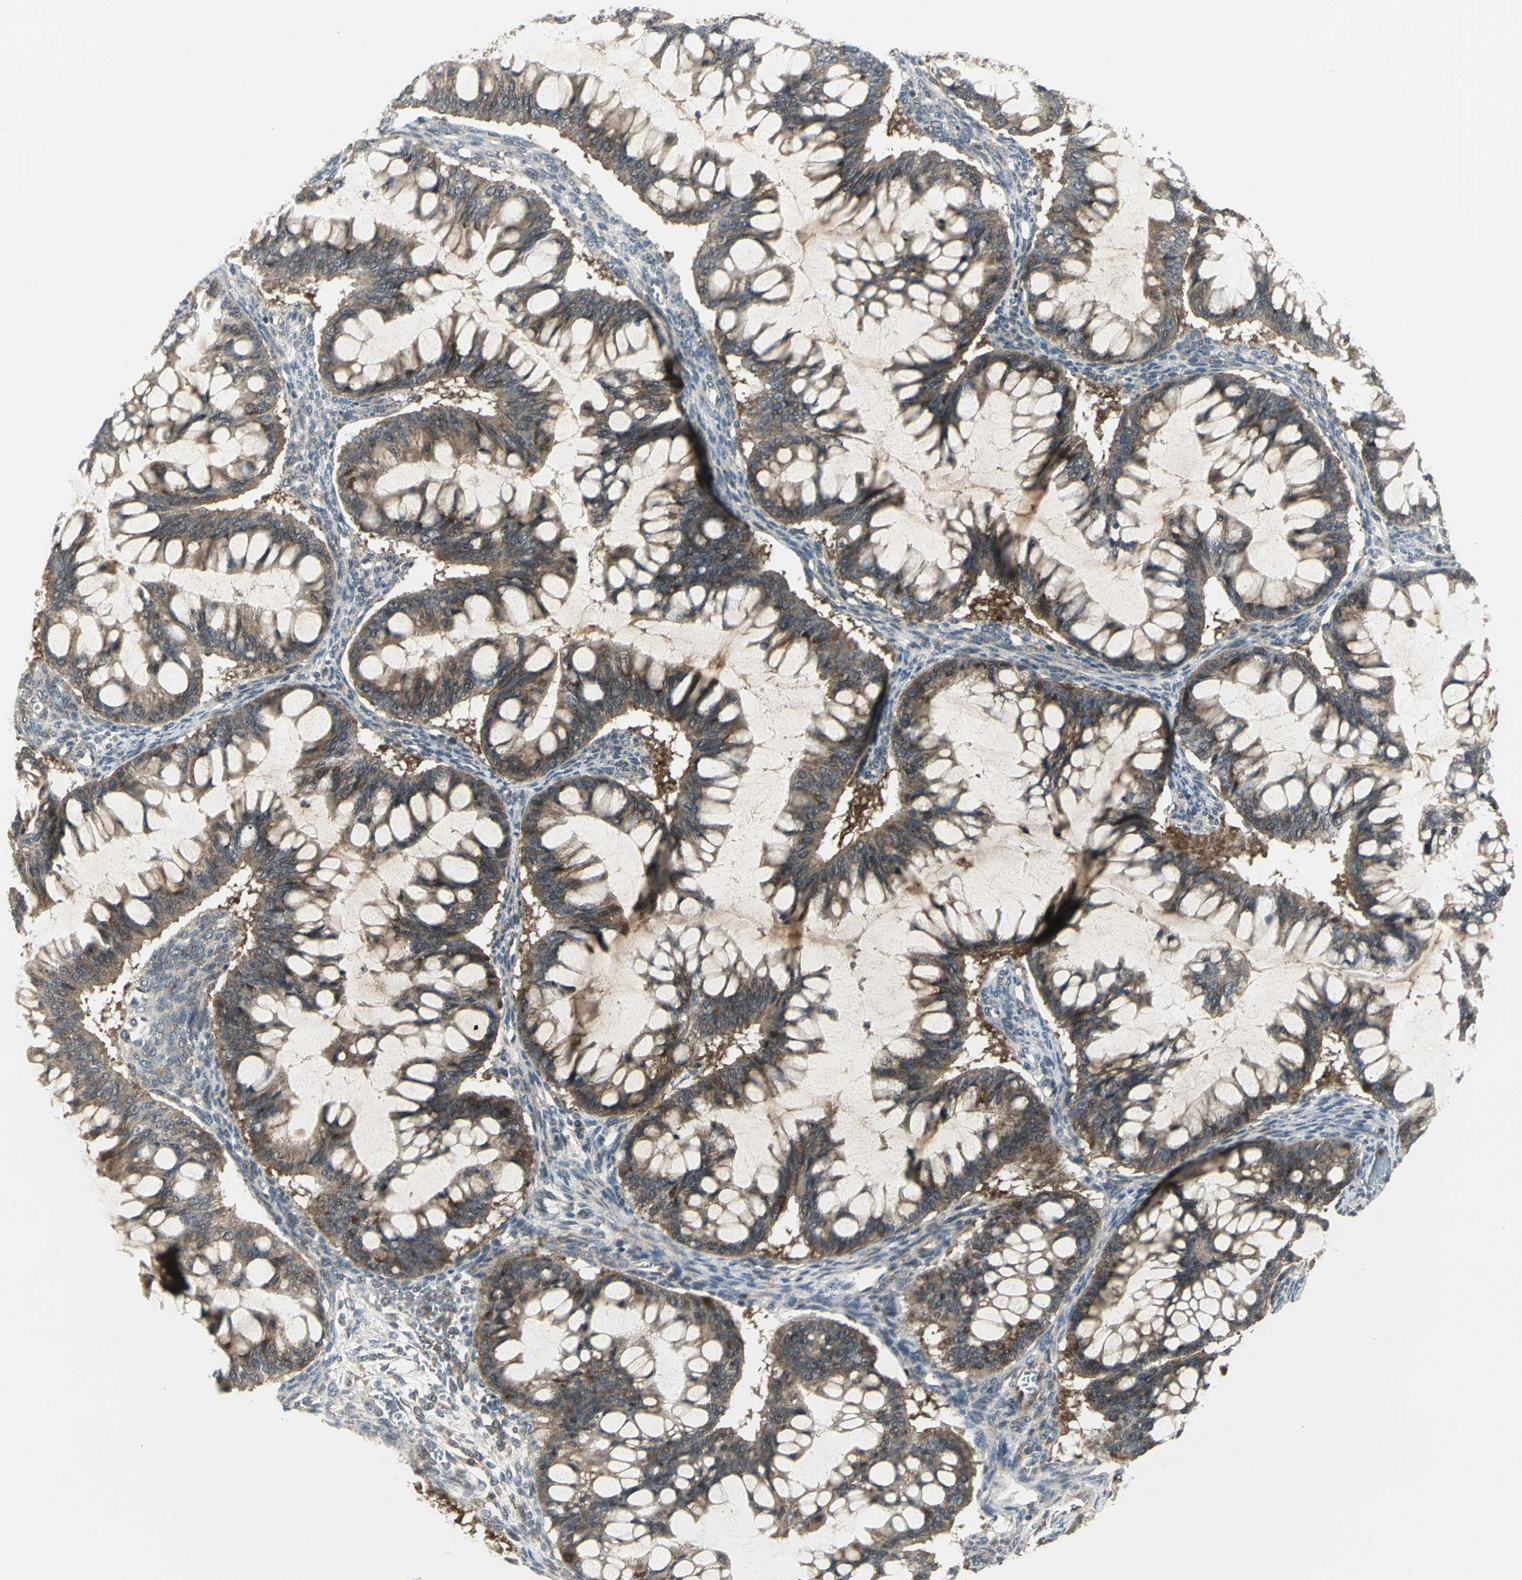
{"staining": {"intensity": "moderate", "quantity": ">75%", "location": "cytoplasmic/membranous"}, "tissue": "ovarian cancer", "cell_type": "Tumor cells", "image_type": "cancer", "snomed": [{"axis": "morphology", "description": "Cystadenocarcinoma, mucinous, NOS"}, {"axis": "topography", "description": "Ovary"}], "caption": "Ovarian cancer stained for a protein demonstrates moderate cytoplasmic/membranous positivity in tumor cells.", "gene": "MAPK8IP3", "patient": {"sex": "female", "age": 73}}